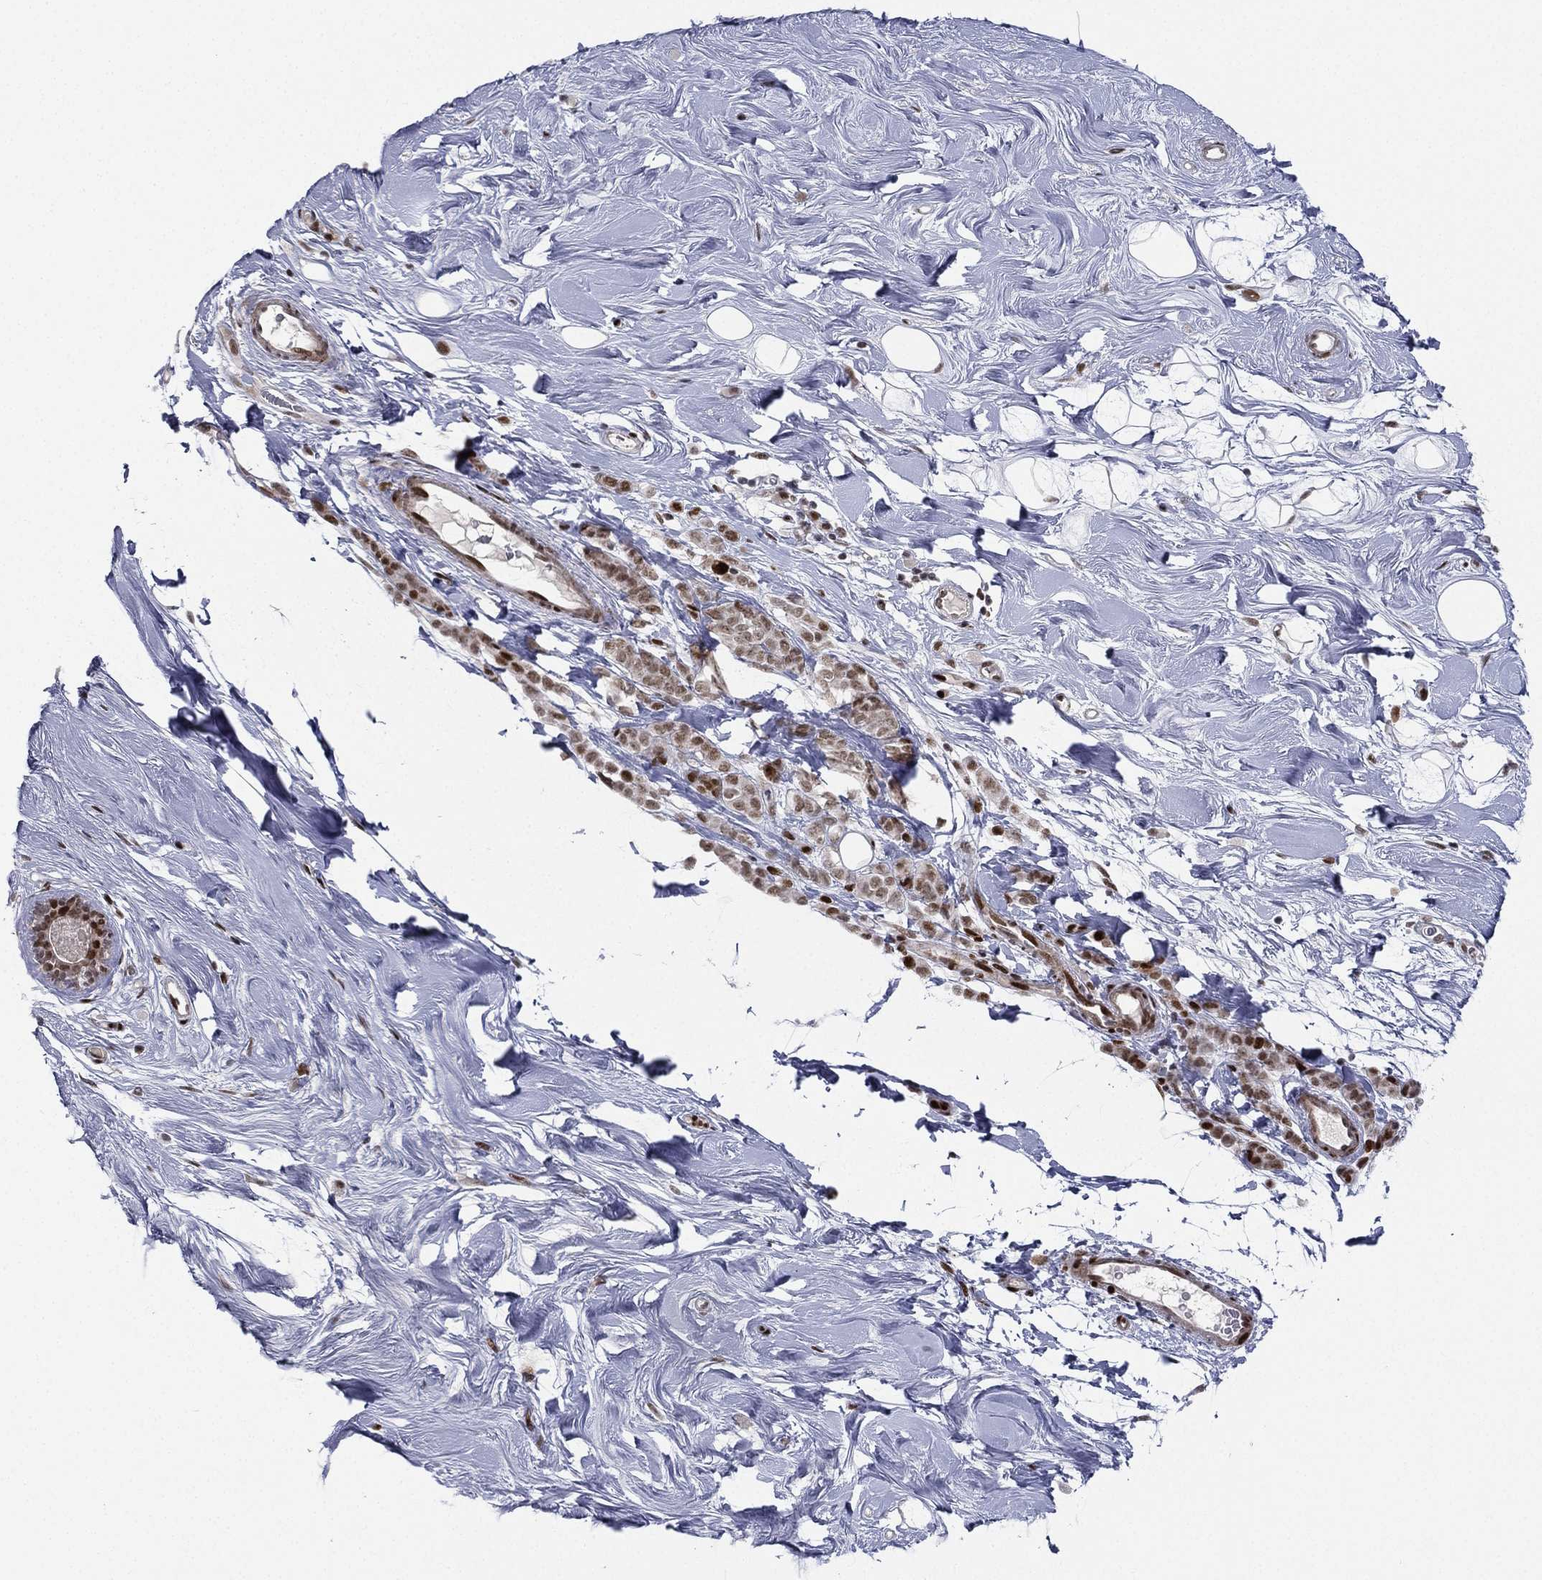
{"staining": {"intensity": "moderate", "quantity": "<25%", "location": "nuclear"}, "tissue": "breast cancer", "cell_type": "Tumor cells", "image_type": "cancer", "snomed": [{"axis": "morphology", "description": "Lobular carcinoma"}, {"axis": "topography", "description": "Breast"}], "caption": "This is an image of immunohistochemistry (IHC) staining of breast lobular carcinoma, which shows moderate positivity in the nuclear of tumor cells.", "gene": "RTF1", "patient": {"sex": "female", "age": 49}}